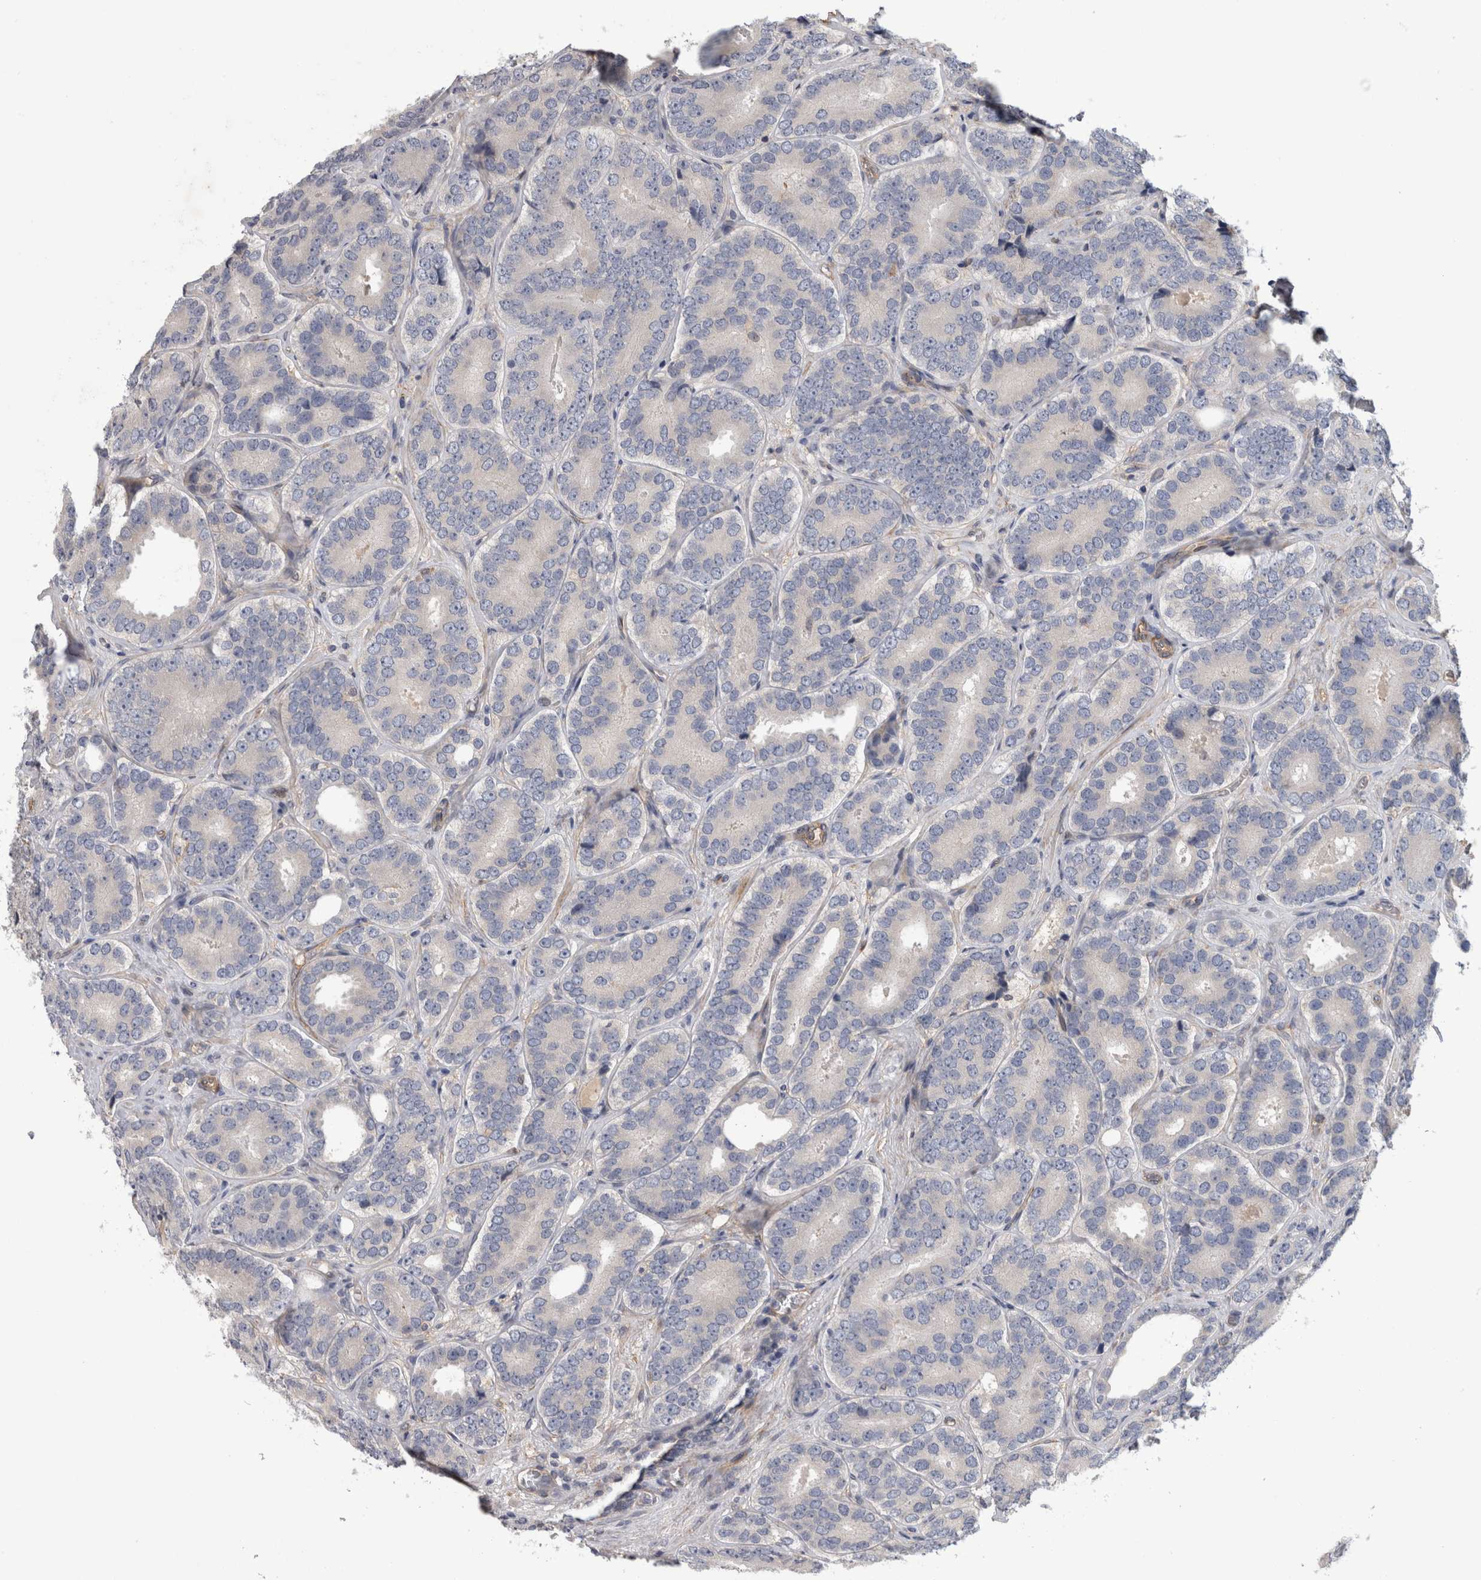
{"staining": {"intensity": "negative", "quantity": "none", "location": "none"}, "tissue": "prostate cancer", "cell_type": "Tumor cells", "image_type": "cancer", "snomed": [{"axis": "morphology", "description": "Adenocarcinoma, High grade"}, {"axis": "topography", "description": "Prostate"}], "caption": "This is an immunohistochemistry (IHC) image of human prostate cancer. There is no positivity in tumor cells.", "gene": "ANKFY1", "patient": {"sex": "male", "age": 56}}